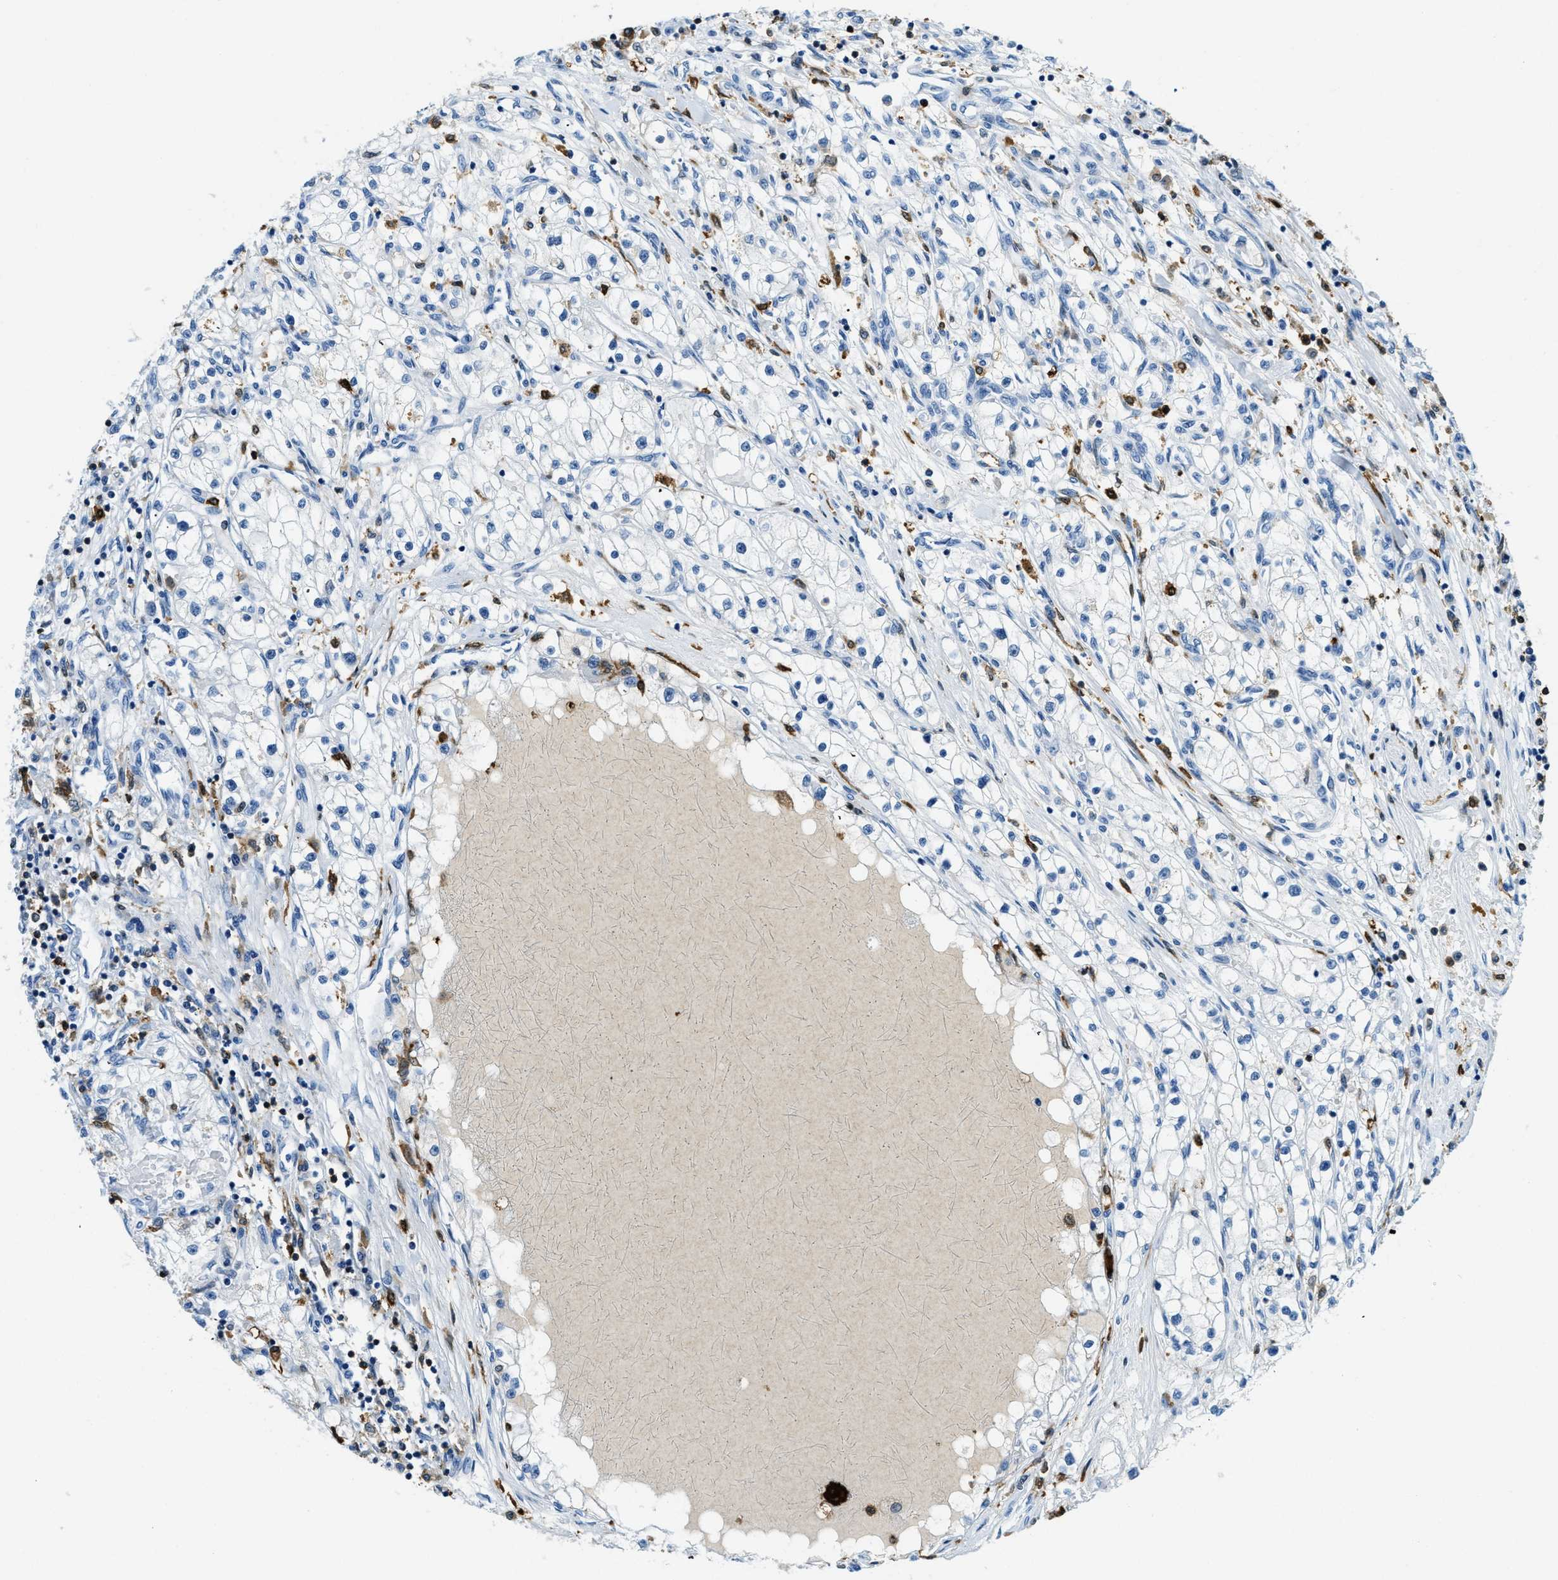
{"staining": {"intensity": "negative", "quantity": "none", "location": "none"}, "tissue": "renal cancer", "cell_type": "Tumor cells", "image_type": "cancer", "snomed": [{"axis": "morphology", "description": "Adenocarcinoma, NOS"}, {"axis": "topography", "description": "Kidney"}], "caption": "This is a histopathology image of immunohistochemistry (IHC) staining of renal cancer, which shows no staining in tumor cells.", "gene": "CAPG", "patient": {"sex": "male", "age": 68}}